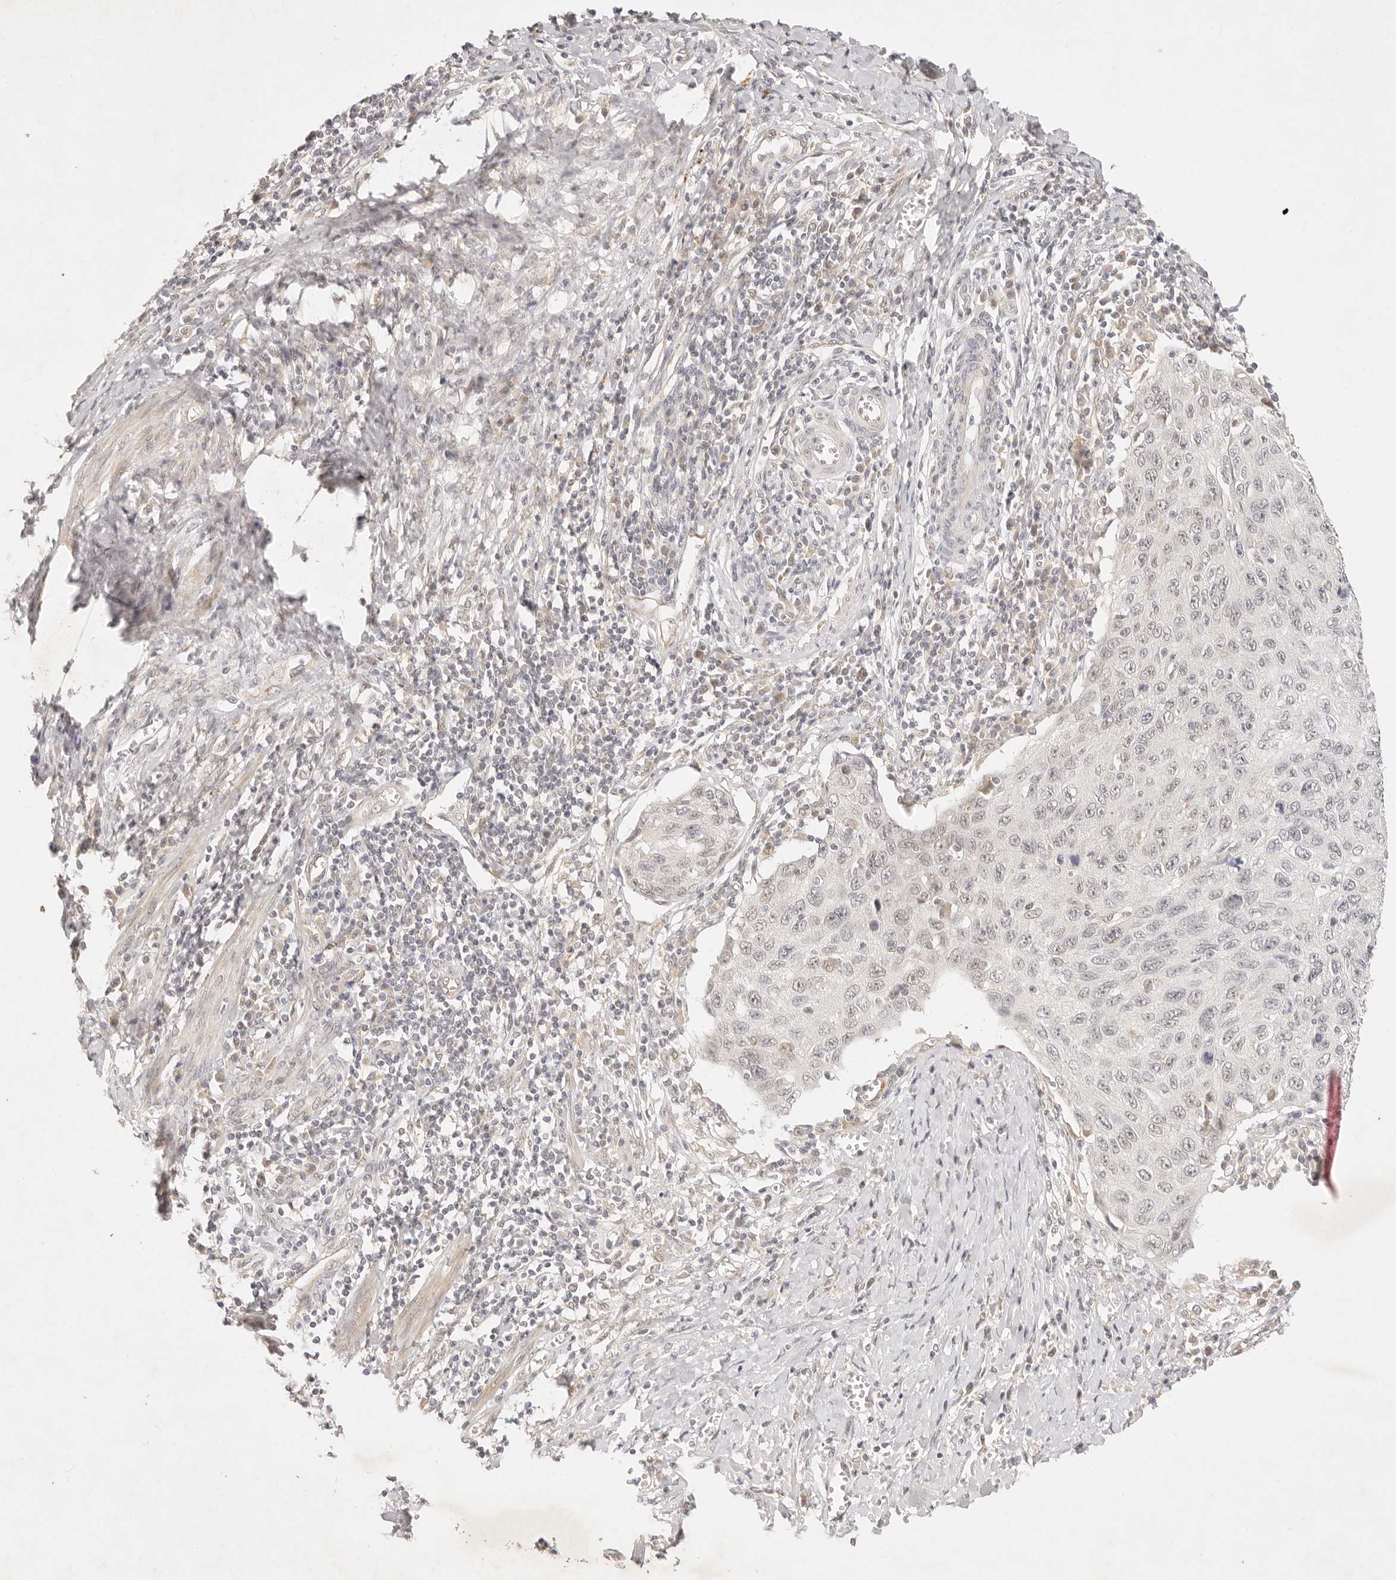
{"staining": {"intensity": "negative", "quantity": "none", "location": "none"}, "tissue": "cervical cancer", "cell_type": "Tumor cells", "image_type": "cancer", "snomed": [{"axis": "morphology", "description": "Squamous cell carcinoma, NOS"}, {"axis": "topography", "description": "Cervix"}], "caption": "An immunohistochemistry (IHC) histopathology image of cervical squamous cell carcinoma is shown. There is no staining in tumor cells of cervical squamous cell carcinoma.", "gene": "GPR156", "patient": {"sex": "female", "age": 53}}